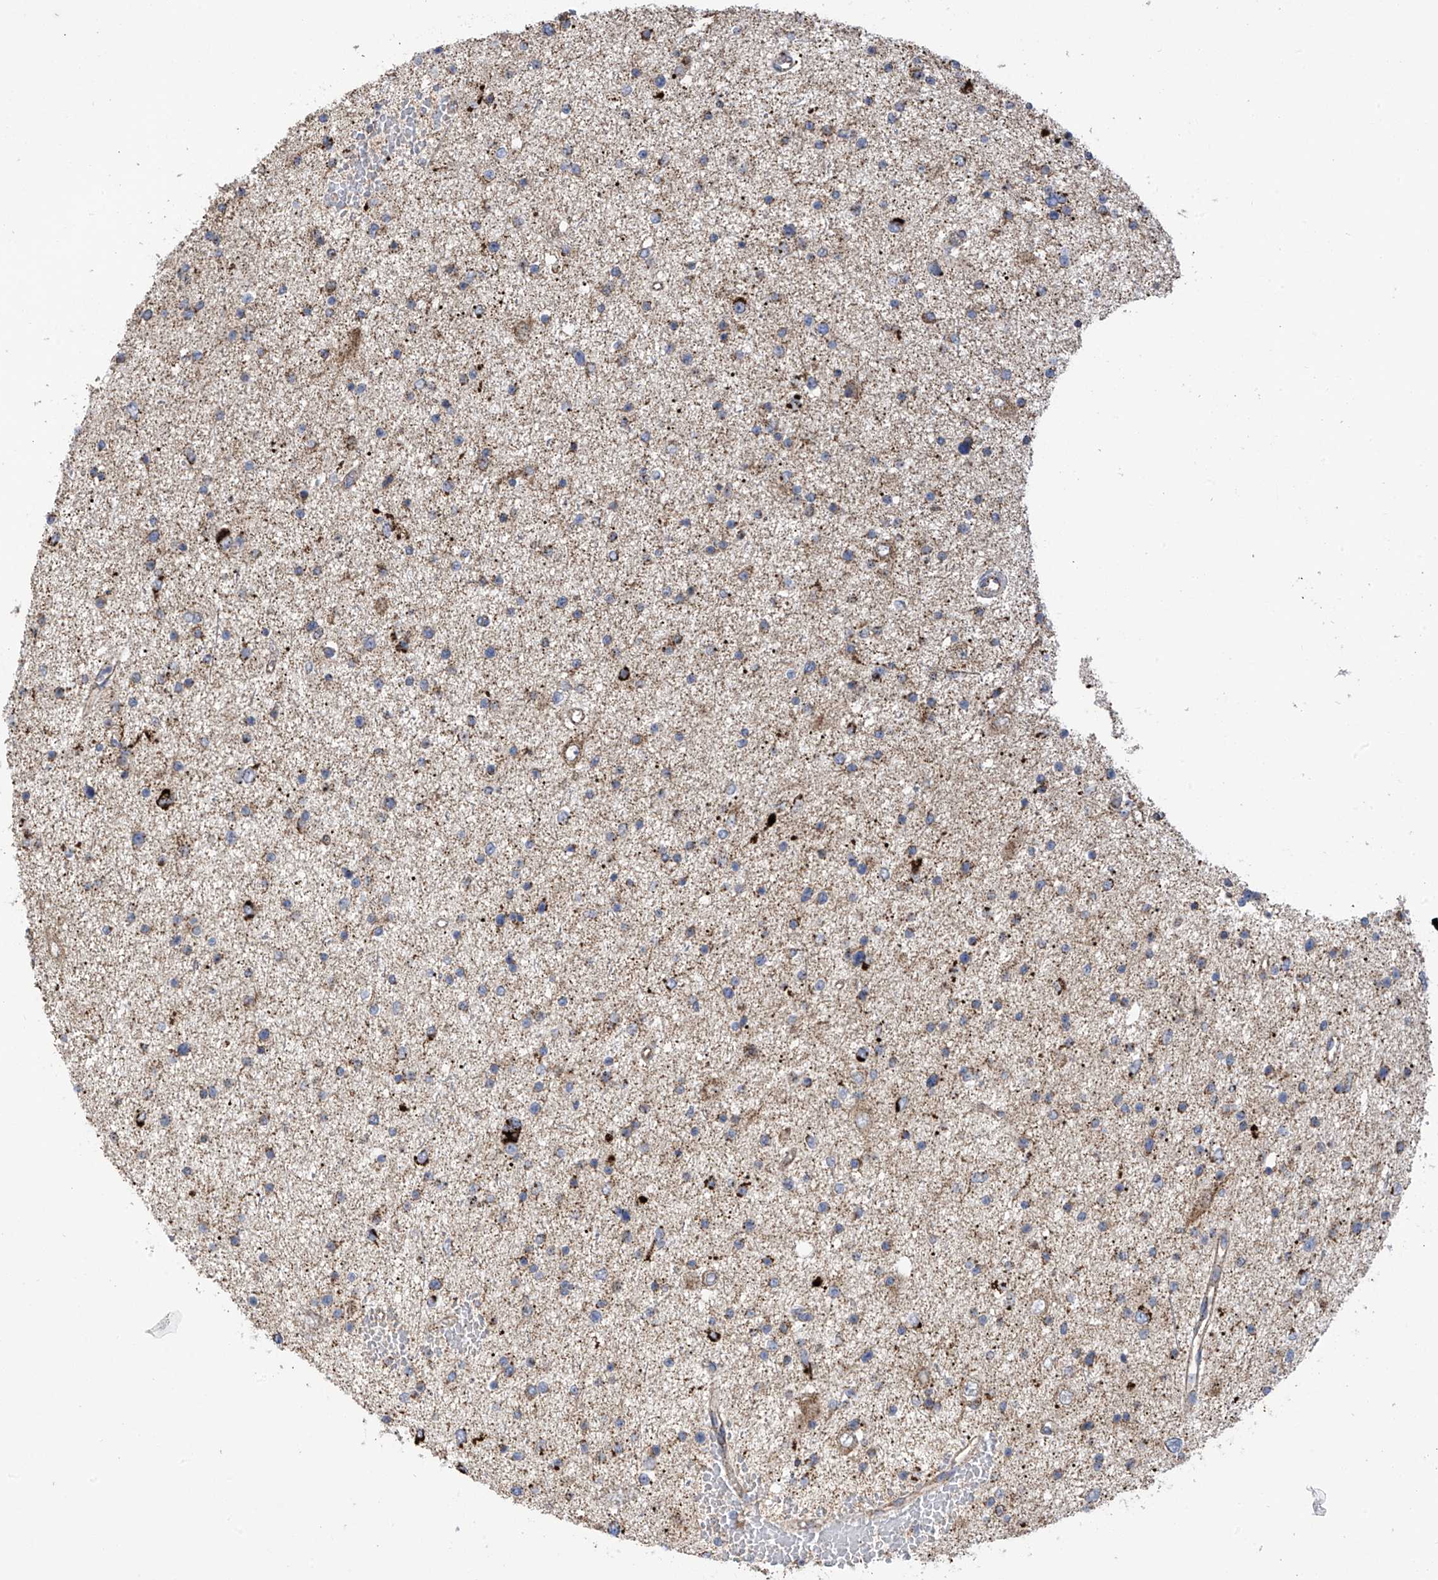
{"staining": {"intensity": "strong", "quantity": "25%-75%", "location": "cytoplasmic/membranous"}, "tissue": "glioma", "cell_type": "Tumor cells", "image_type": "cancer", "snomed": [{"axis": "morphology", "description": "Glioma, malignant, Low grade"}, {"axis": "topography", "description": "Brain"}], "caption": "Human malignant glioma (low-grade) stained with a brown dye shows strong cytoplasmic/membranous positive expression in about 25%-75% of tumor cells.", "gene": "PNPT1", "patient": {"sex": "female", "age": 37}}